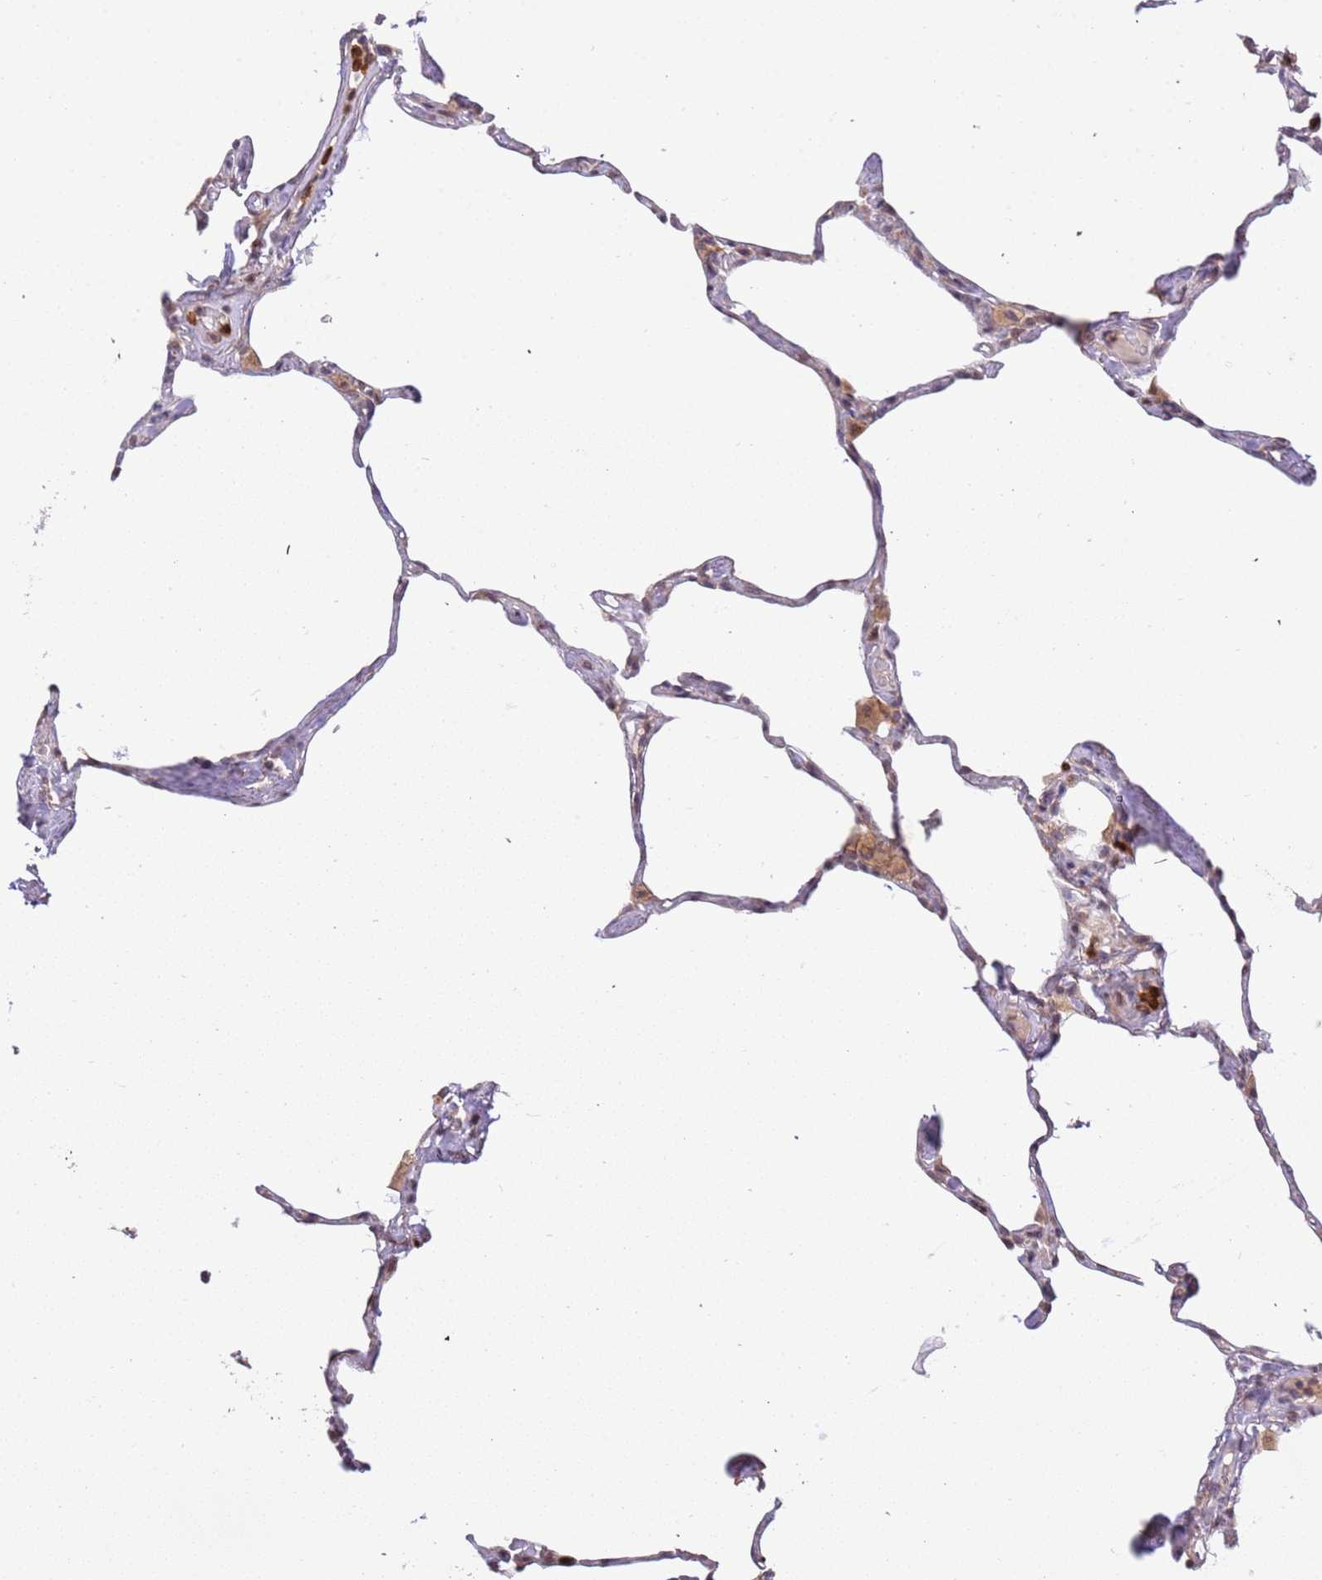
{"staining": {"intensity": "weak", "quantity": "25%-75%", "location": "cytoplasmic/membranous"}, "tissue": "lung", "cell_type": "Alveolar cells", "image_type": "normal", "snomed": [{"axis": "morphology", "description": "Normal tissue, NOS"}, {"axis": "topography", "description": "Lung"}], "caption": "A brown stain highlights weak cytoplasmic/membranous positivity of a protein in alveolar cells of normal lung. The staining was performed using DAB to visualize the protein expression in brown, while the nuclei were stained in blue with hematoxylin (Magnification: 20x).", "gene": "SLC16A4", "patient": {"sex": "male", "age": 65}}